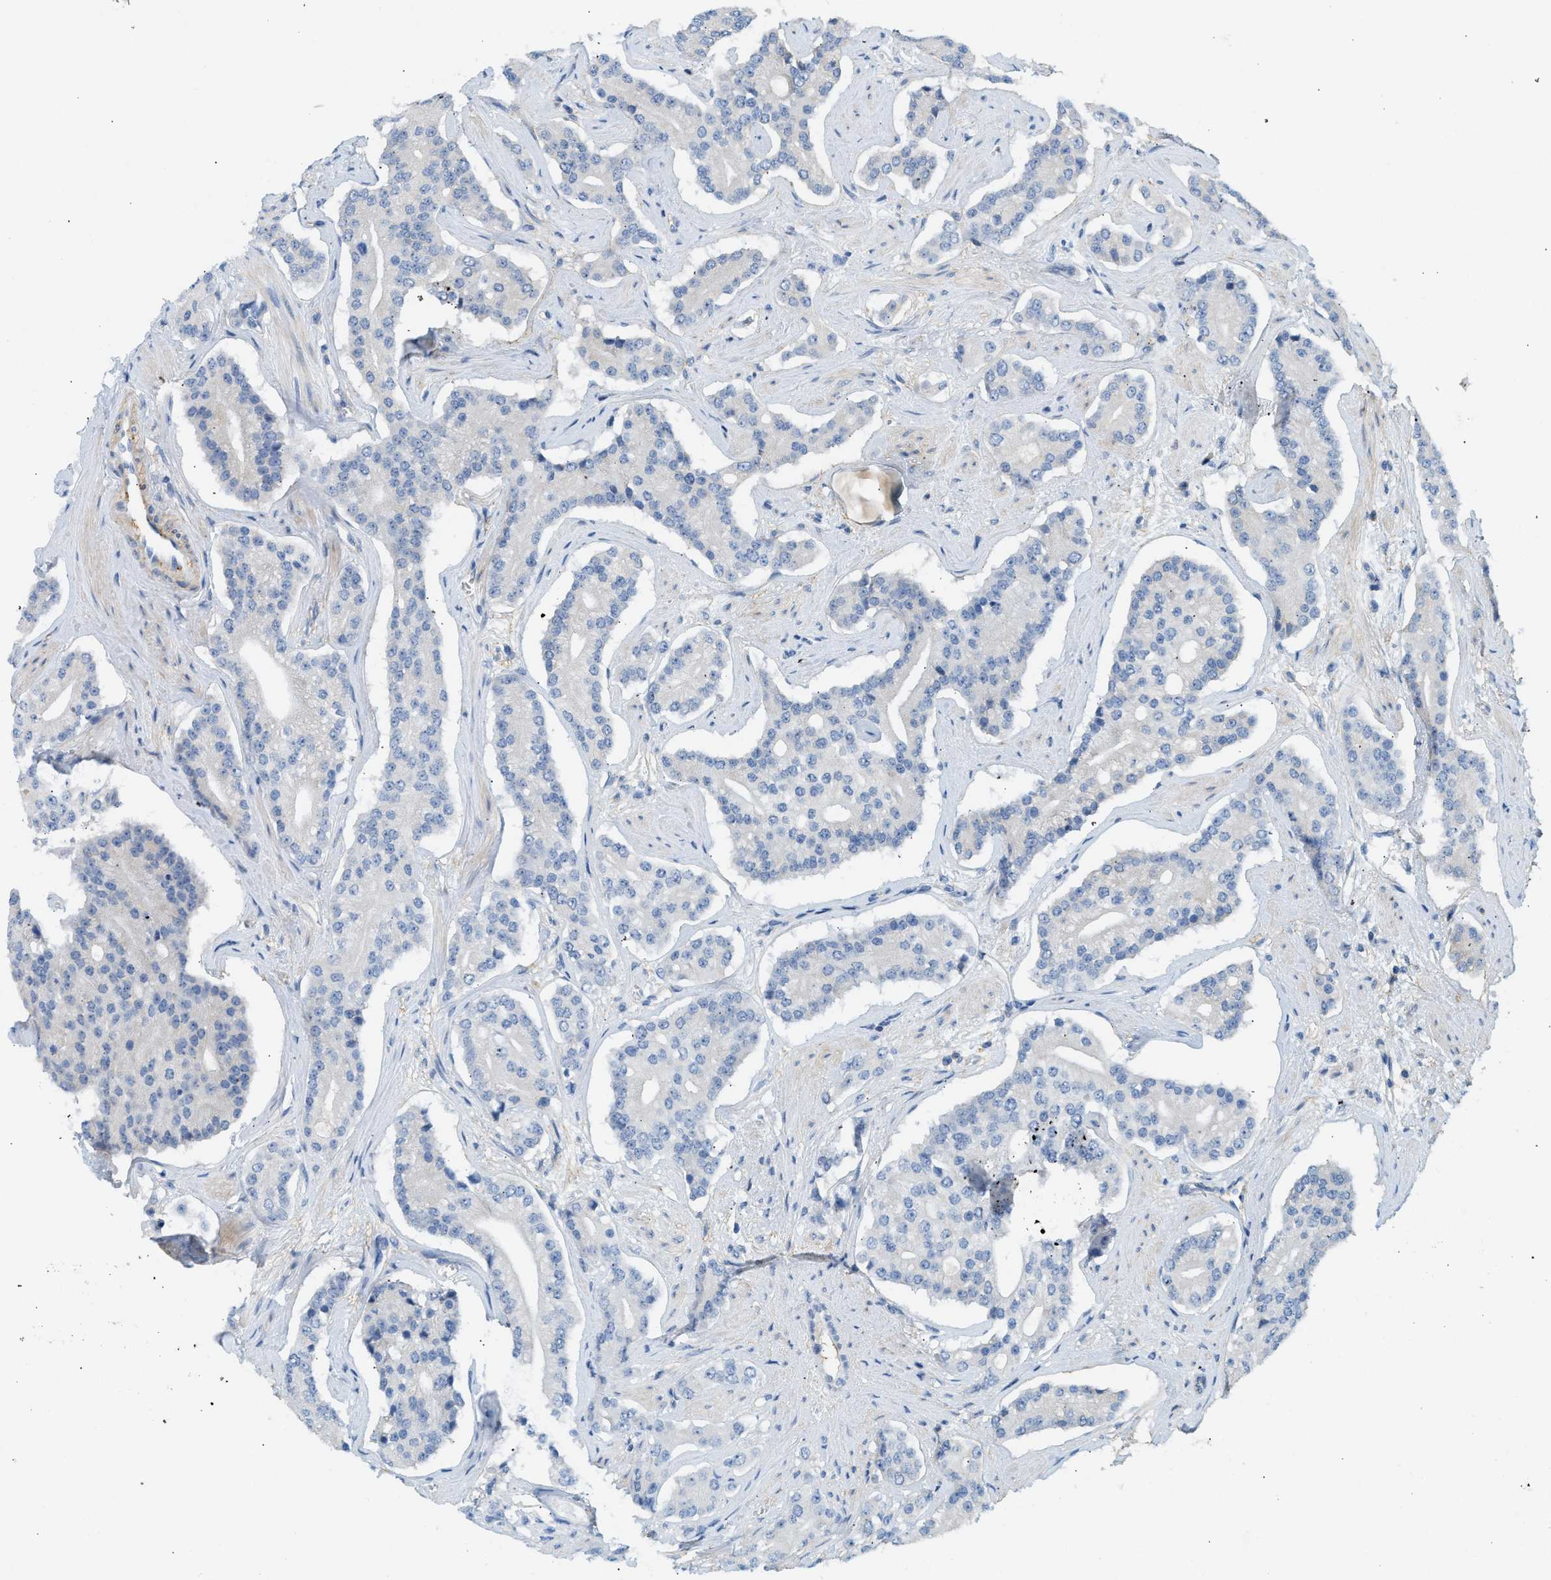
{"staining": {"intensity": "negative", "quantity": "none", "location": "none"}, "tissue": "prostate cancer", "cell_type": "Tumor cells", "image_type": "cancer", "snomed": [{"axis": "morphology", "description": "Adenocarcinoma, High grade"}, {"axis": "topography", "description": "Prostate"}], "caption": "Tumor cells are negative for protein expression in human prostate cancer (high-grade adenocarcinoma). (DAB (3,3'-diaminobenzidine) IHC, high magnification).", "gene": "BVES", "patient": {"sex": "male", "age": 71}}